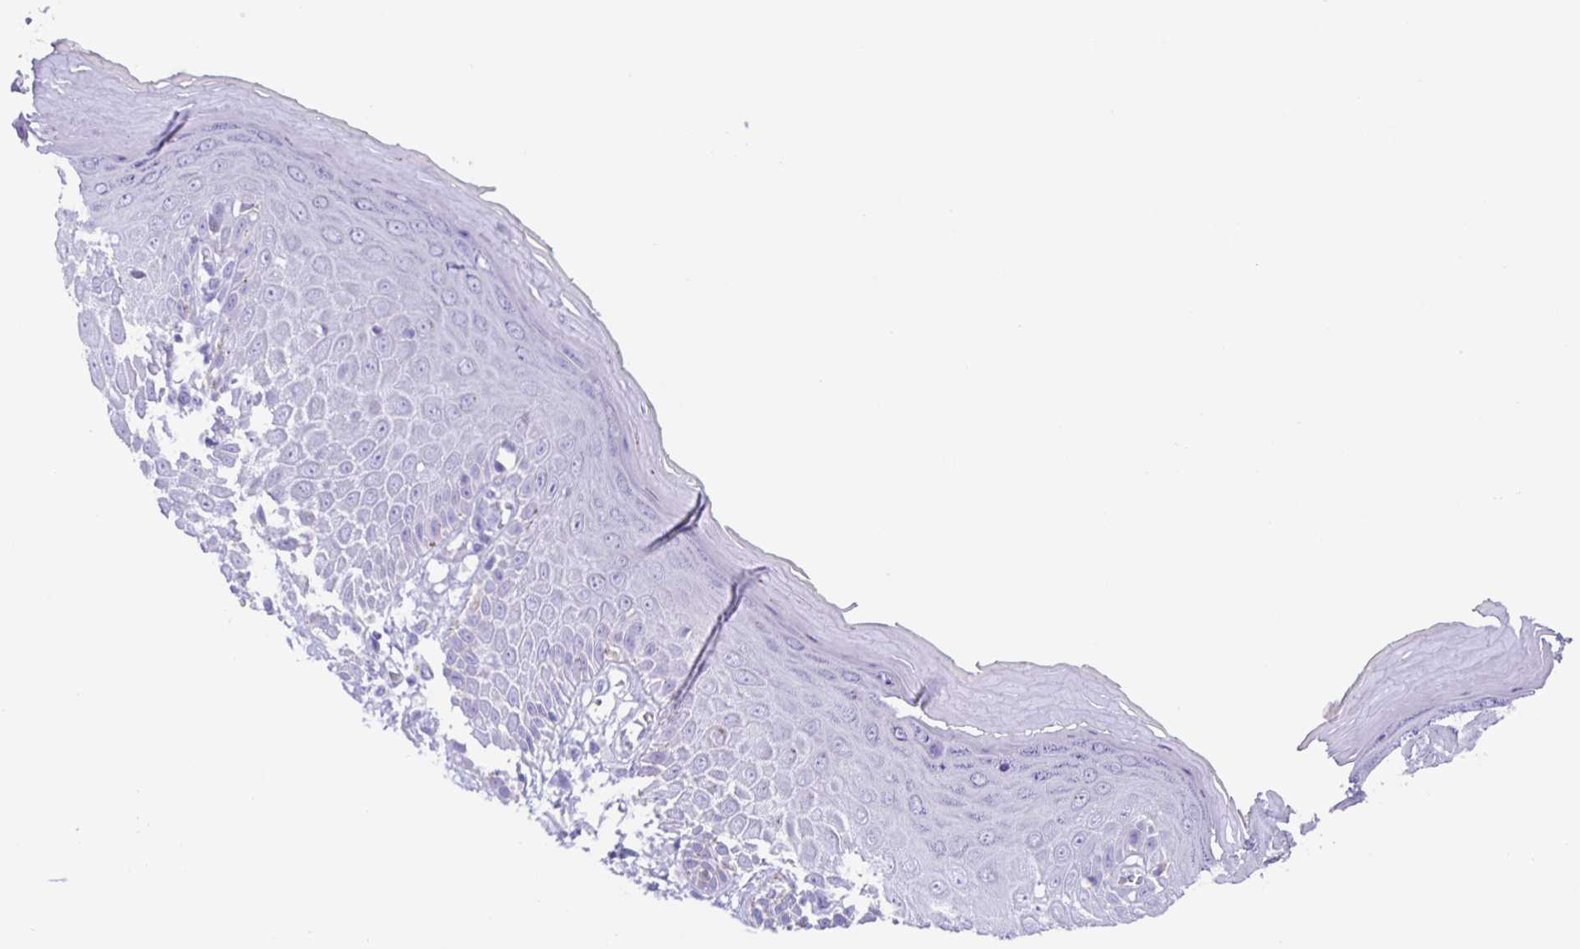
{"staining": {"intensity": "negative", "quantity": "none", "location": "none"}, "tissue": "skin", "cell_type": "Epidermal cells", "image_type": "normal", "snomed": [{"axis": "morphology", "description": "Normal tissue, NOS"}, {"axis": "topography", "description": "Anal"}, {"axis": "topography", "description": "Peripheral nerve tissue"}], "caption": "An image of human skin is negative for staining in epidermal cells. (Brightfield microscopy of DAB IHC at high magnification).", "gene": "GUCA2A", "patient": {"sex": "male", "age": 78}}